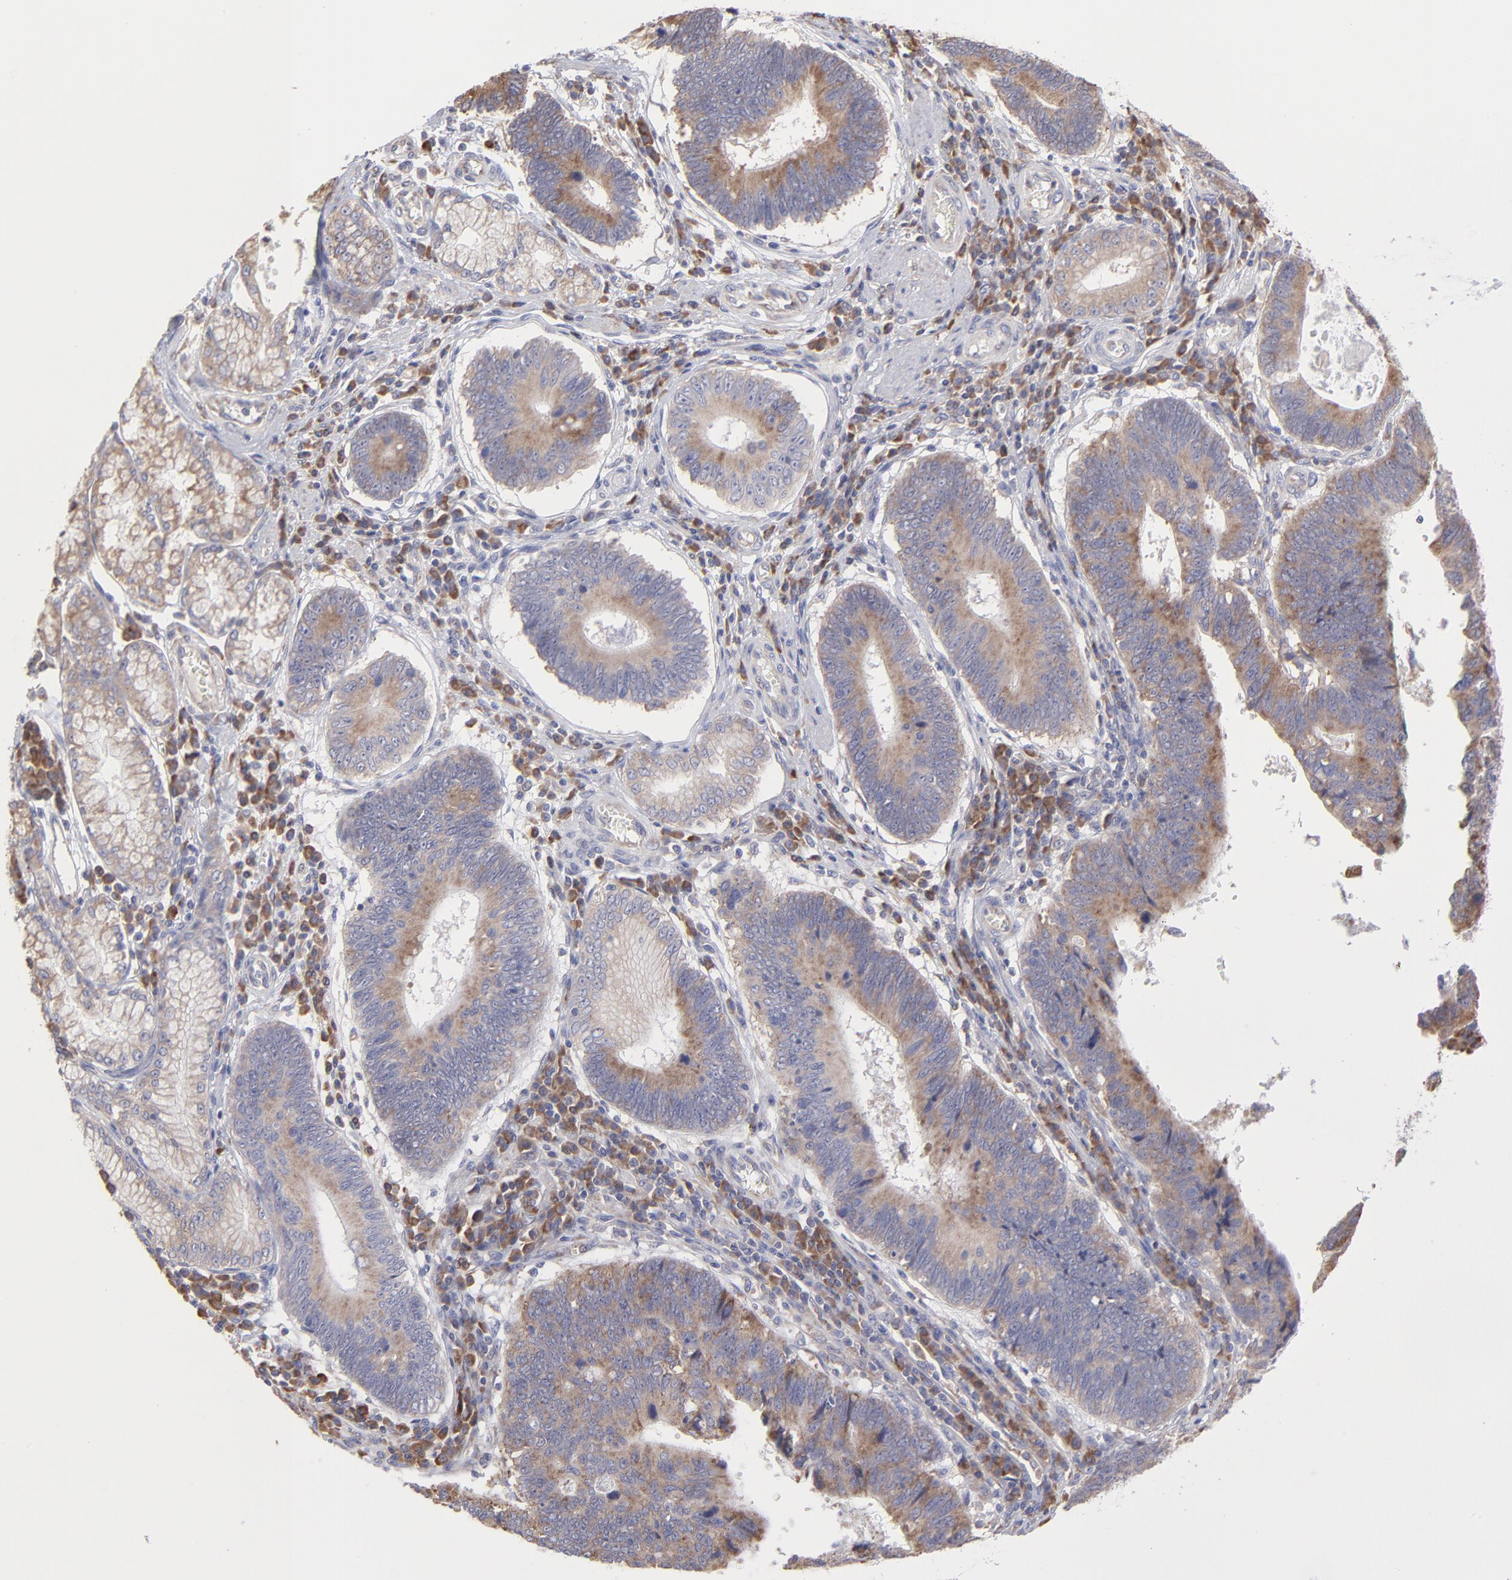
{"staining": {"intensity": "moderate", "quantity": ">75%", "location": "cytoplasmic/membranous"}, "tissue": "stomach cancer", "cell_type": "Tumor cells", "image_type": "cancer", "snomed": [{"axis": "morphology", "description": "Adenocarcinoma, NOS"}, {"axis": "topography", "description": "Stomach"}], "caption": "High-magnification brightfield microscopy of stomach adenocarcinoma stained with DAB (brown) and counterstained with hematoxylin (blue). tumor cells exhibit moderate cytoplasmic/membranous expression is seen in about>75% of cells.", "gene": "RPLP0", "patient": {"sex": "male", "age": 59}}